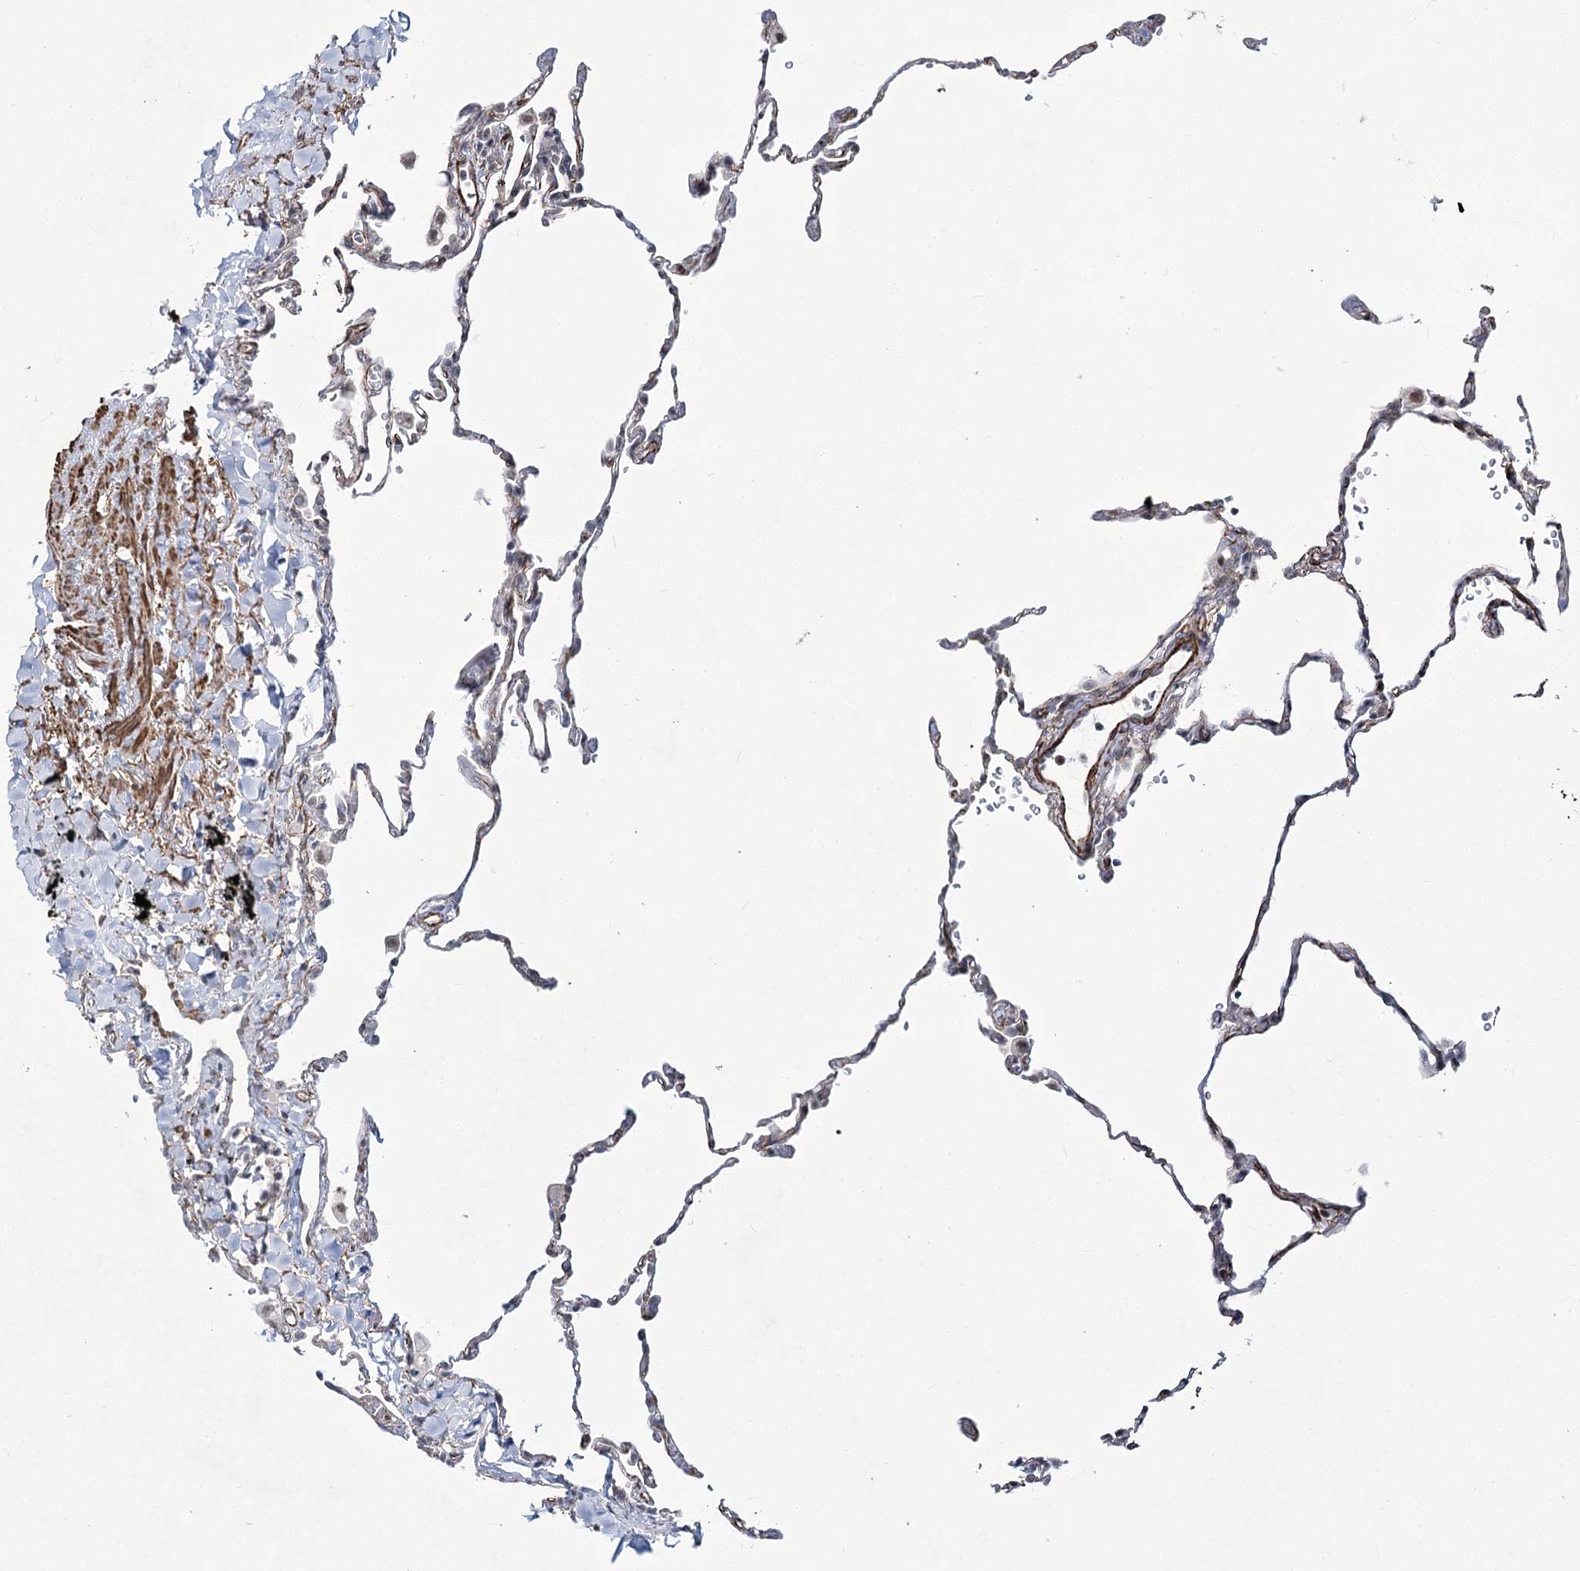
{"staining": {"intensity": "negative", "quantity": "none", "location": "none"}, "tissue": "lung", "cell_type": "Alveolar cells", "image_type": "normal", "snomed": [{"axis": "morphology", "description": "Normal tissue, NOS"}, {"axis": "topography", "description": "Lung"}], "caption": "This is an immunohistochemistry image of benign lung. There is no positivity in alveolar cells.", "gene": "CWF19L1", "patient": {"sex": "male", "age": 59}}